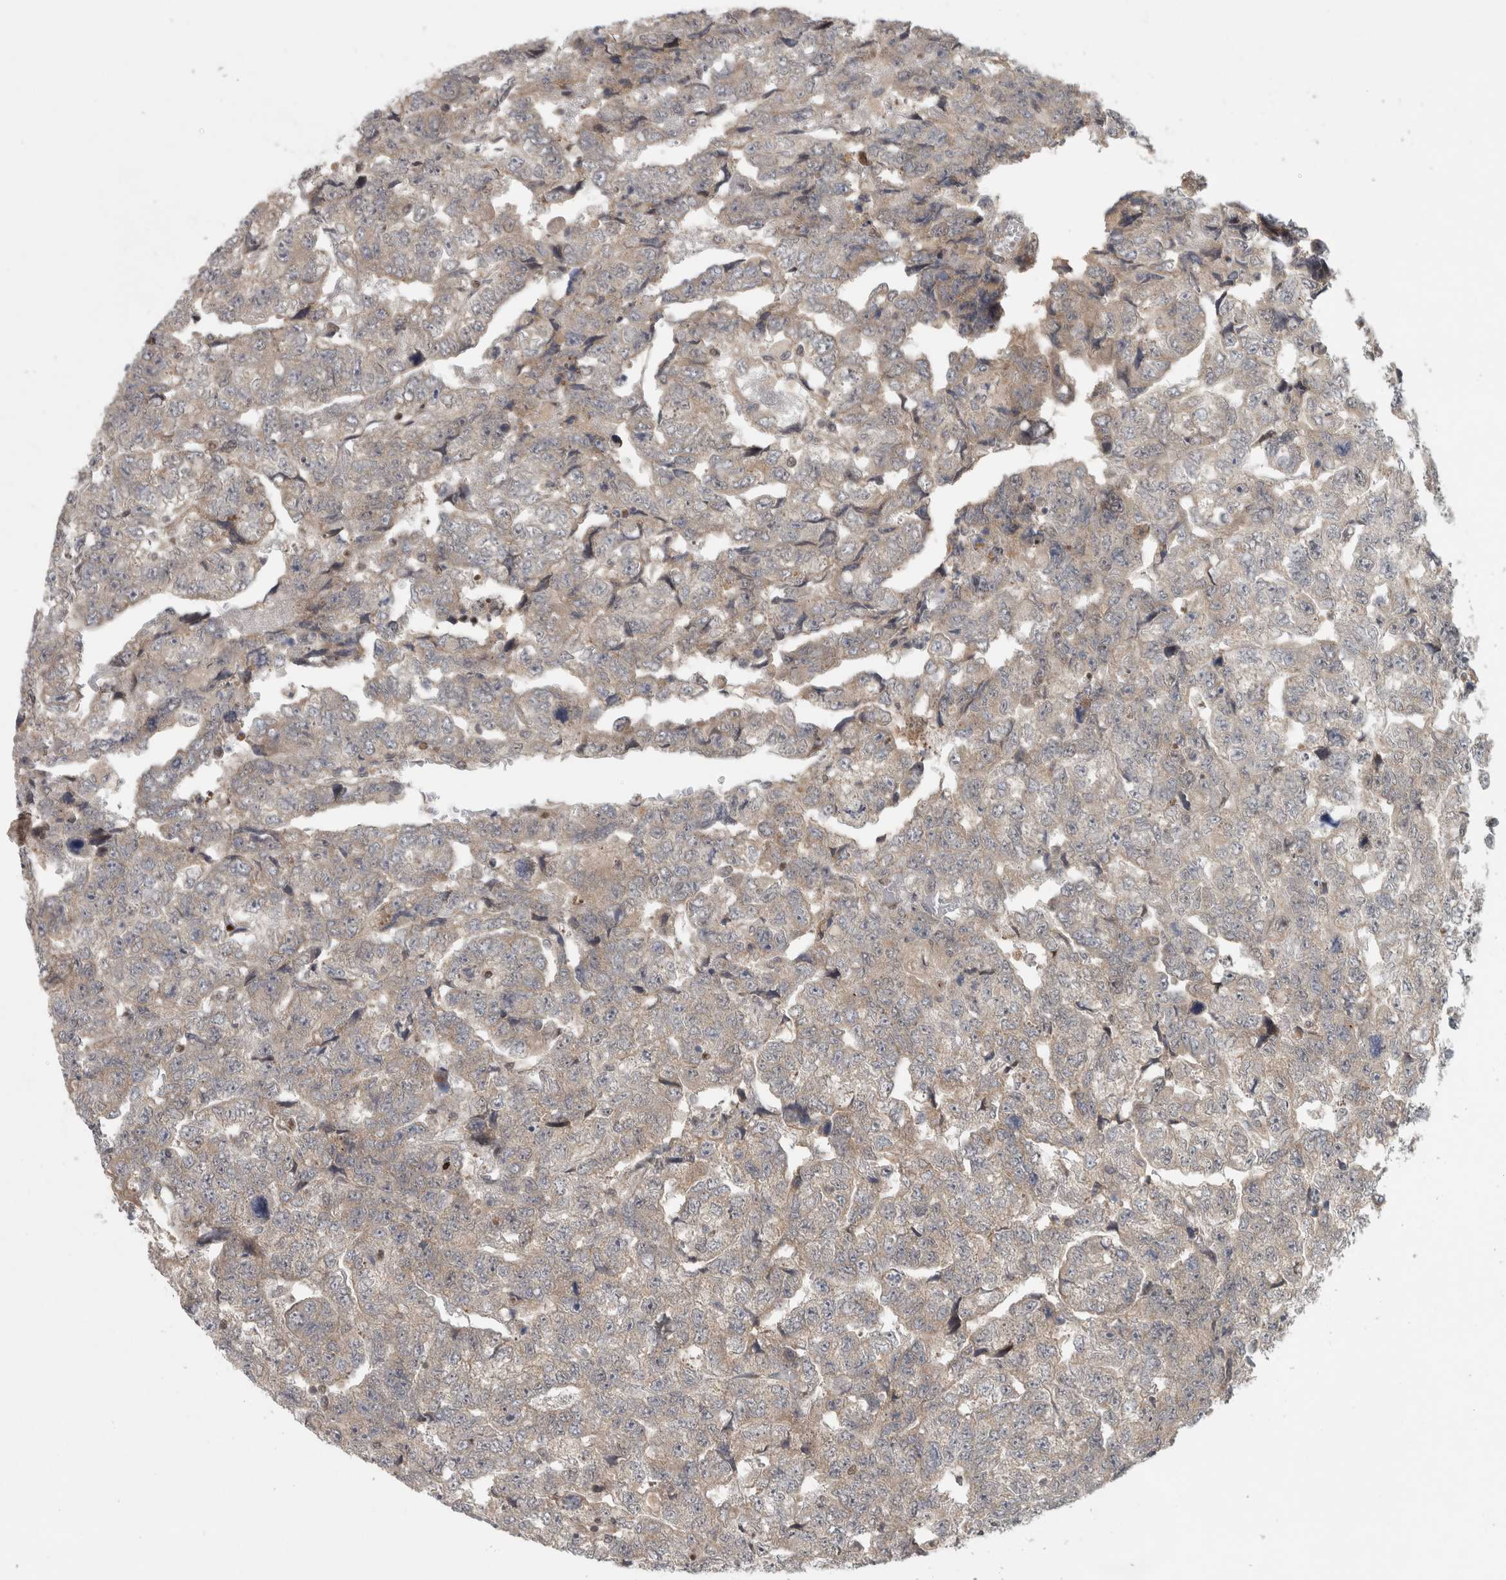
{"staining": {"intensity": "weak", "quantity": "25%-75%", "location": "cytoplasmic/membranous"}, "tissue": "testis cancer", "cell_type": "Tumor cells", "image_type": "cancer", "snomed": [{"axis": "morphology", "description": "Carcinoma, Embryonal, NOS"}, {"axis": "topography", "description": "Testis"}], "caption": "IHC (DAB) staining of human testis embryonal carcinoma displays weak cytoplasmic/membranous protein staining in about 25%-75% of tumor cells.", "gene": "KDM8", "patient": {"sex": "male", "age": 36}}